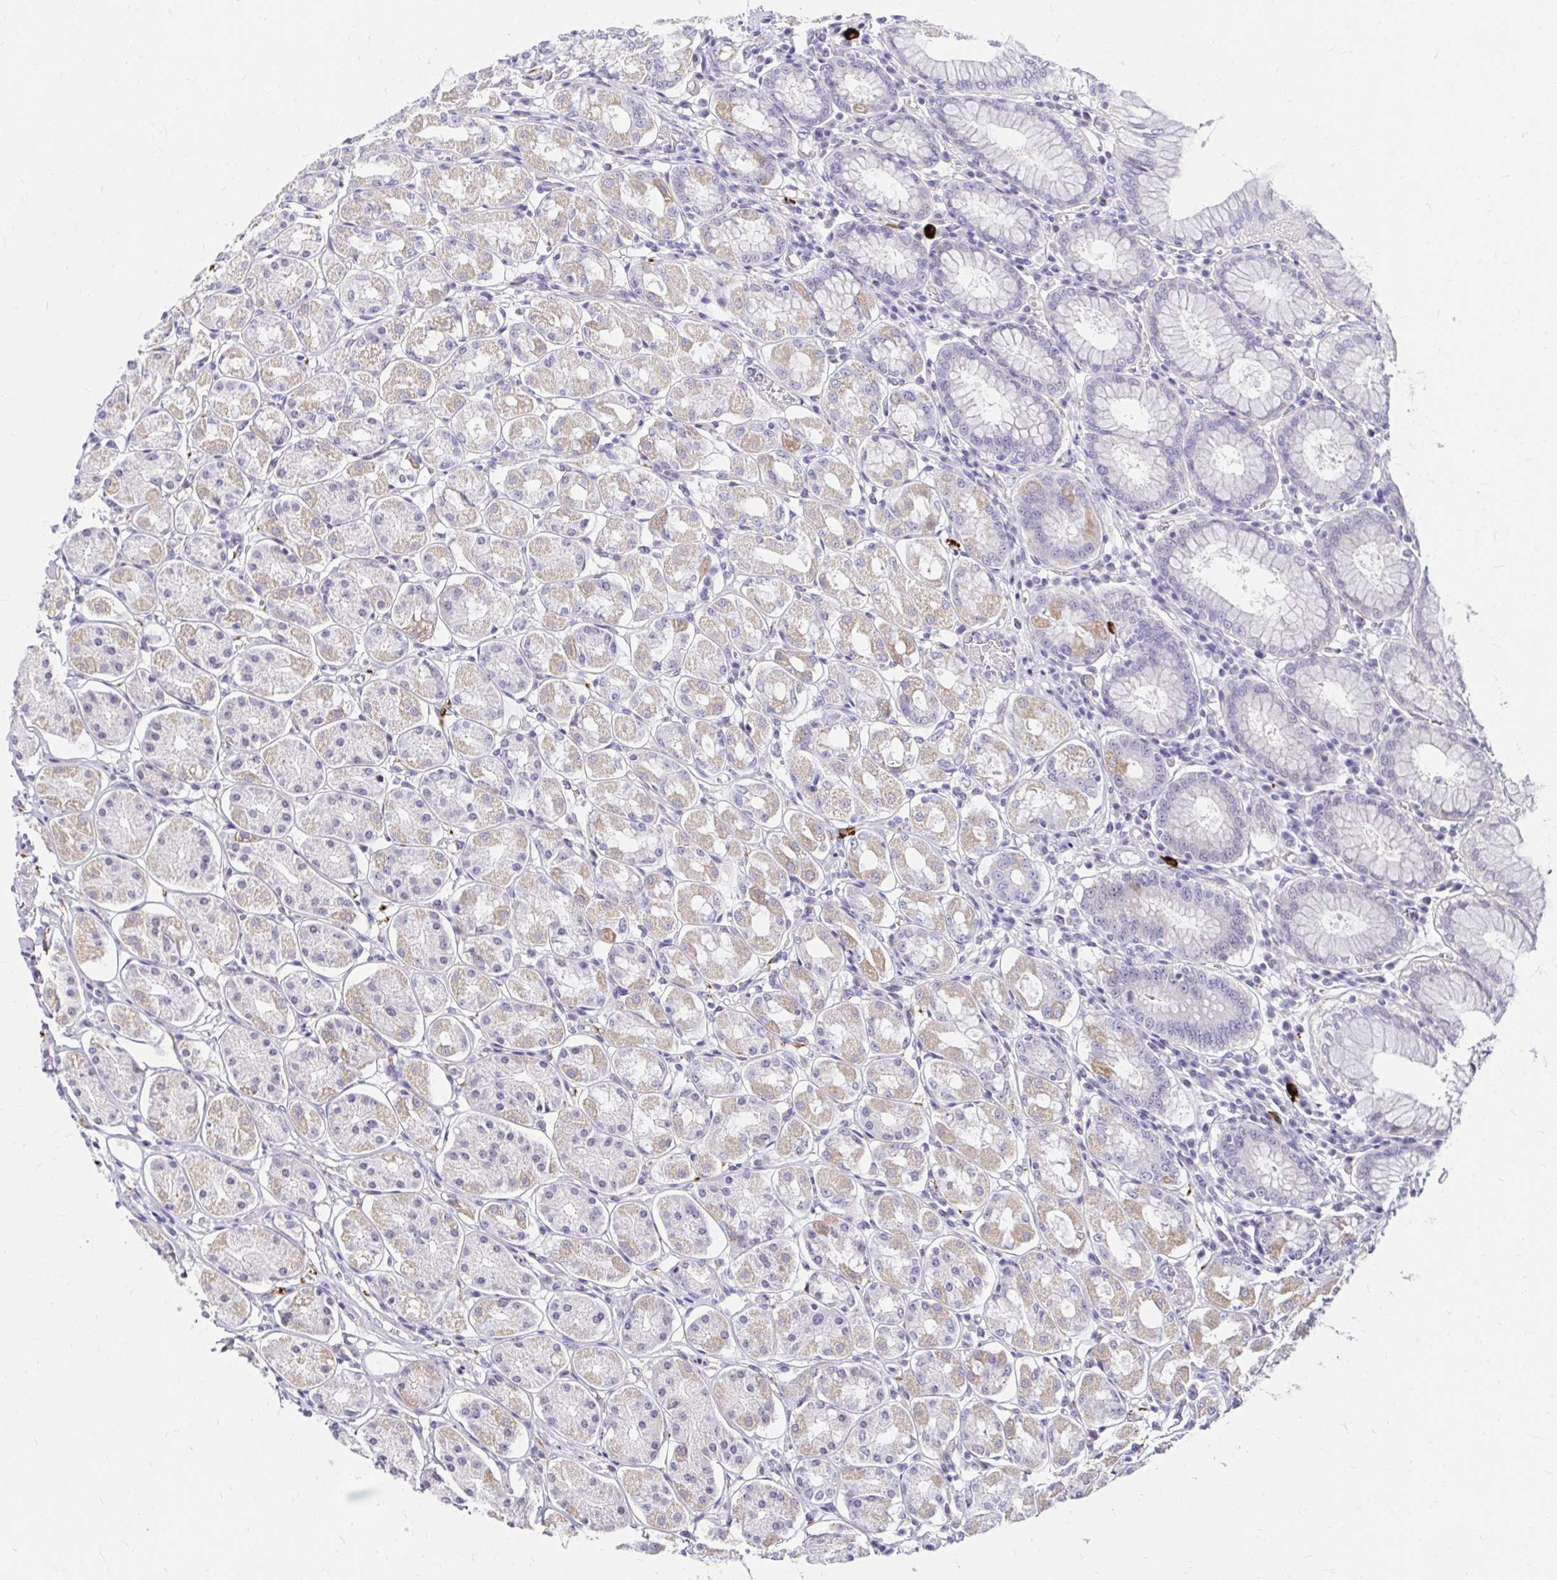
{"staining": {"intensity": "weak", "quantity": "25%-75%", "location": "cytoplasmic/membranous"}, "tissue": "stomach", "cell_type": "Glandular cells", "image_type": "normal", "snomed": [{"axis": "morphology", "description": "Normal tissue, NOS"}, {"axis": "topography", "description": "Stomach"}, {"axis": "topography", "description": "Stomach, lower"}], "caption": "Benign stomach reveals weak cytoplasmic/membranous staining in approximately 25%-75% of glandular cells.", "gene": "GUCY1A1", "patient": {"sex": "female", "age": 56}}